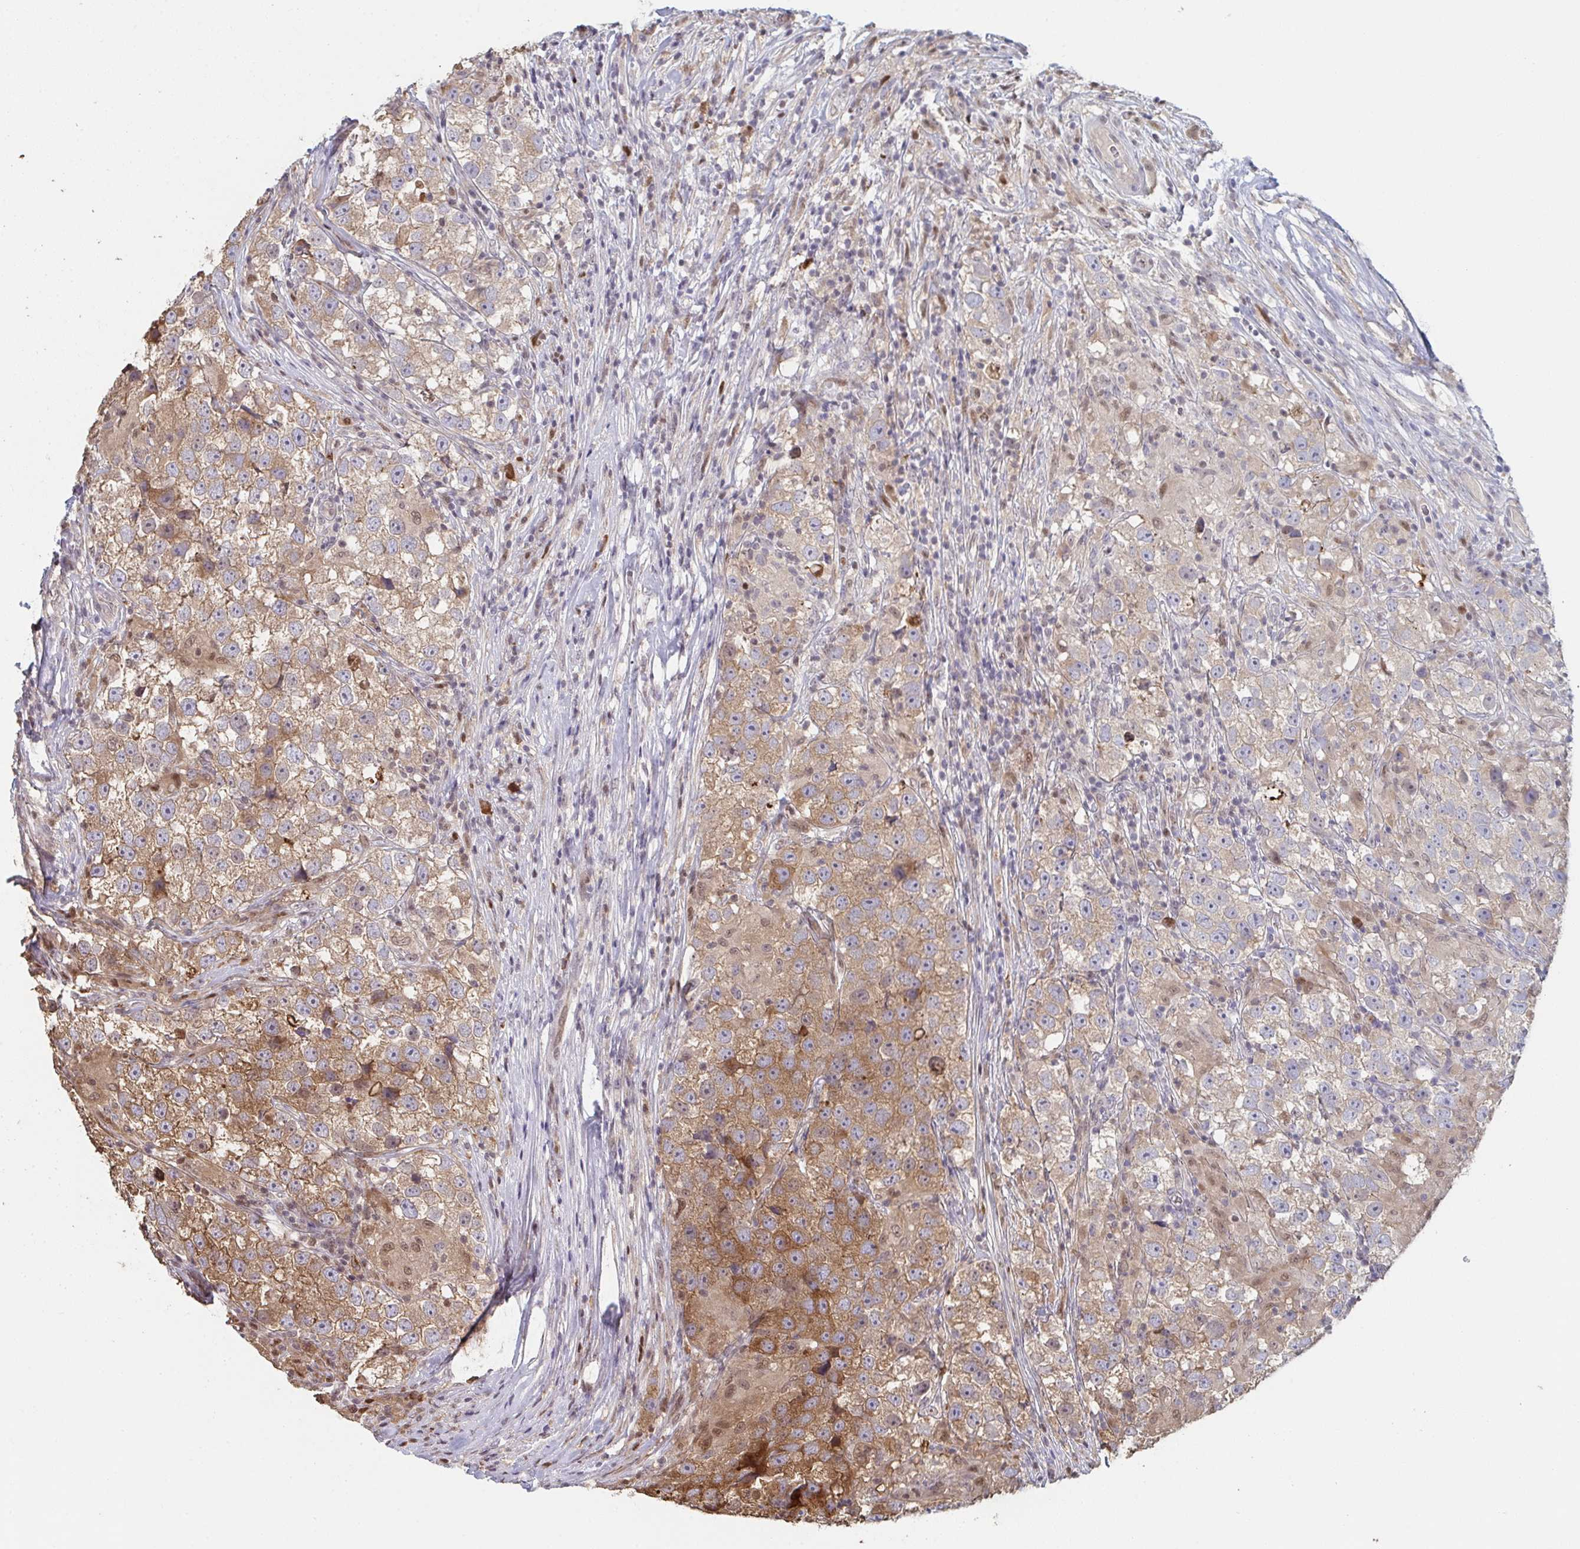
{"staining": {"intensity": "moderate", "quantity": ">75%", "location": "cytoplasmic/membranous"}, "tissue": "testis cancer", "cell_type": "Tumor cells", "image_type": "cancer", "snomed": [{"axis": "morphology", "description": "Seminoma, NOS"}, {"axis": "topography", "description": "Testis"}], "caption": "Immunohistochemical staining of testis cancer (seminoma) demonstrates moderate cytoplasmic/membranous protein staining in about >75% of tumor cells.", "gene": "ACD", "patient": {"sex": "male", "age": 46}}